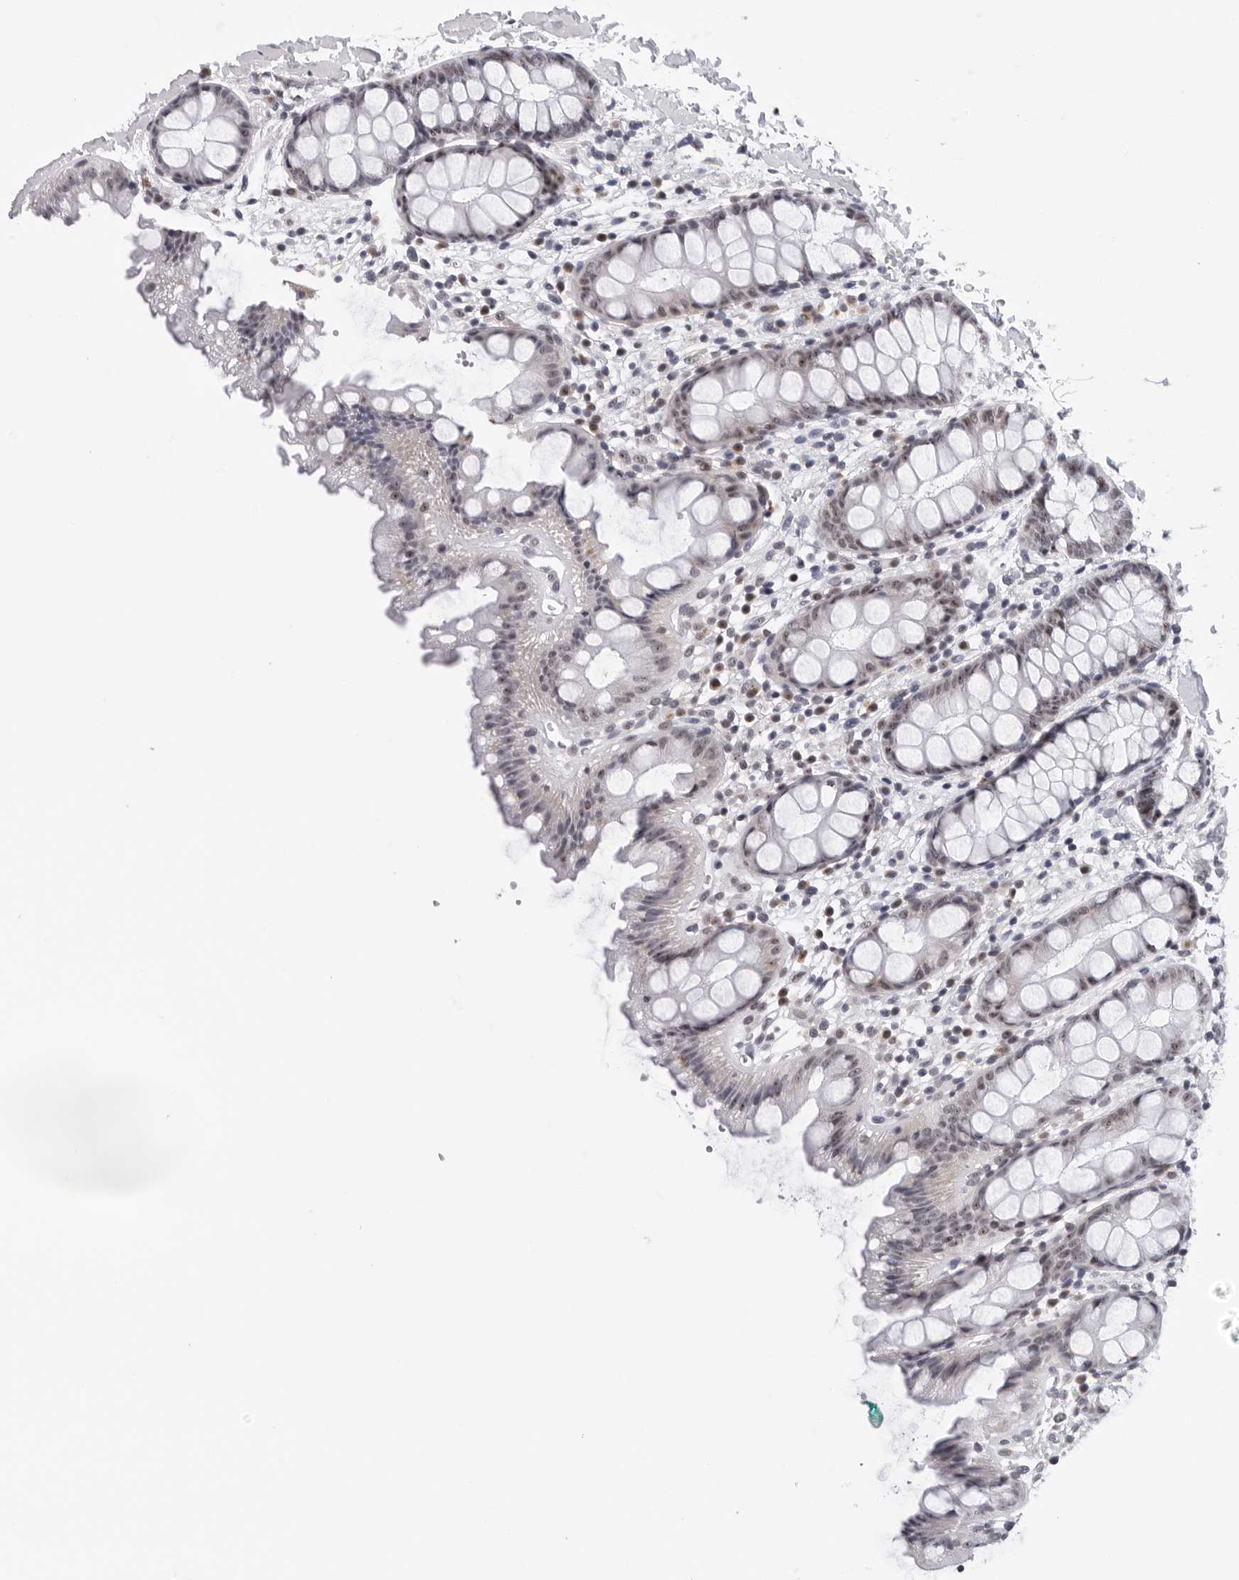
{"staining": {"intensity": "moderate", "quantity": "<25%", "location": "nuclear"}, "tissue": "rectum", "cell_type": "Glandular cells", "image_type": "normal", "snomed": [{"axis": "morphology", "description": "Normal tissue, NOS"}, {"axis": "topography", "description": "Rectum"}], "caption": "A low amount of moderate nuclear expression is present in about <25% of glandular cells in normal rectum. (brown staining indicates protein expression, while blue staining denotes nuclei).", "gene": "GNL2", "patient": {"sex": "female", "age": 65}}